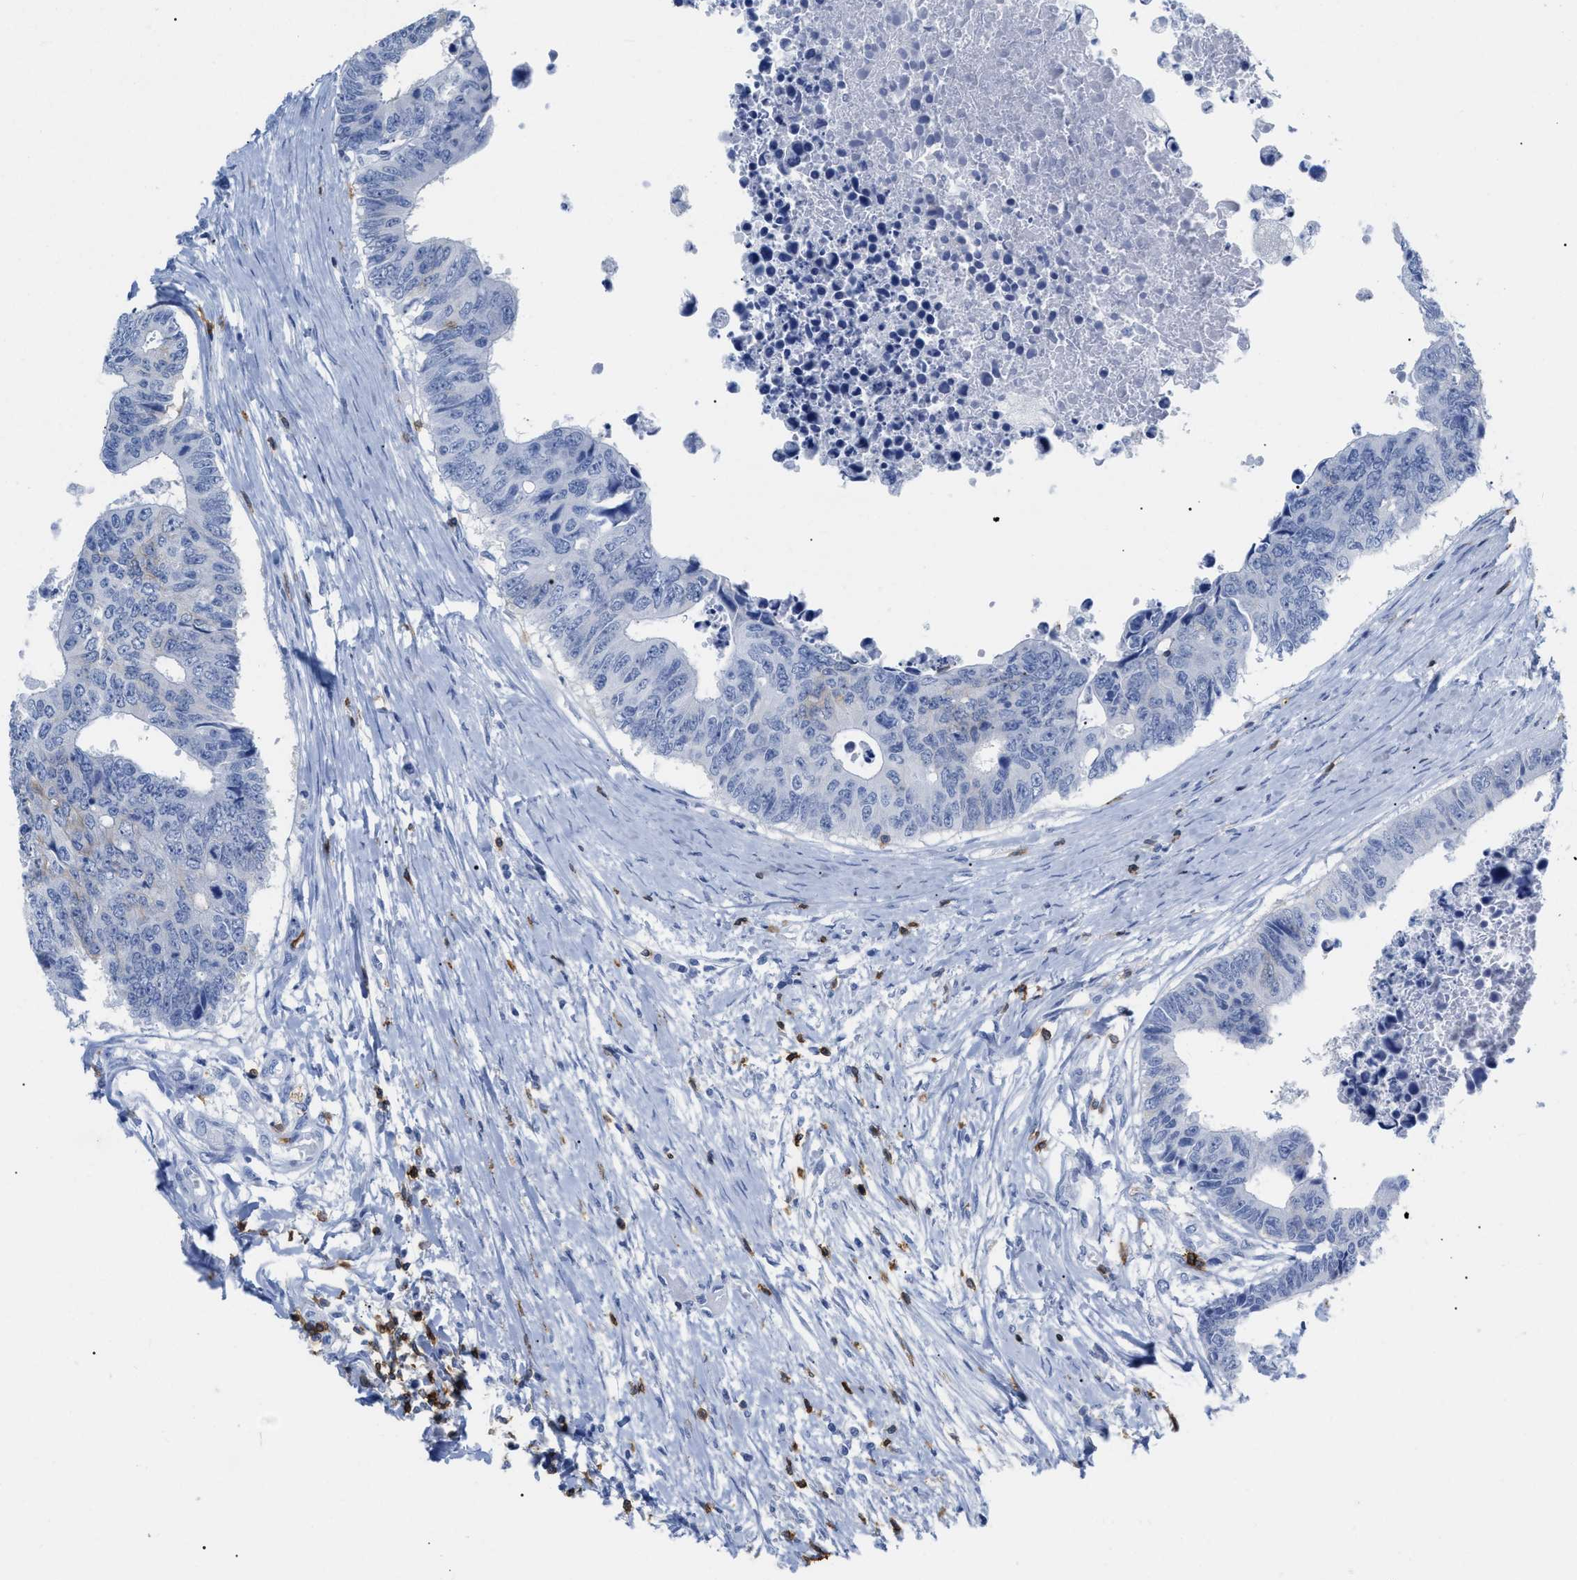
{"staining": {"intensity": "negative", "quantity": "none", "location": "none"}, "tissue": "colorectal cancer", "cell_type": "Tumor cells", "image_type": "cancer", "snomed": [{"axis": "morphology", "description": "Adenocarcinoma, NOS"}, {"axis": "topography", "description": "Rectum"}], "caption": "A high-resolution histopathology image shows immunohistochemistry (IHC) staining of colorectal cancer (adenocarcinoma), which exhibits no significant positivity in tumor cells.", "gene": "CD5", "patient": {"sex": "male", "age": 84}}